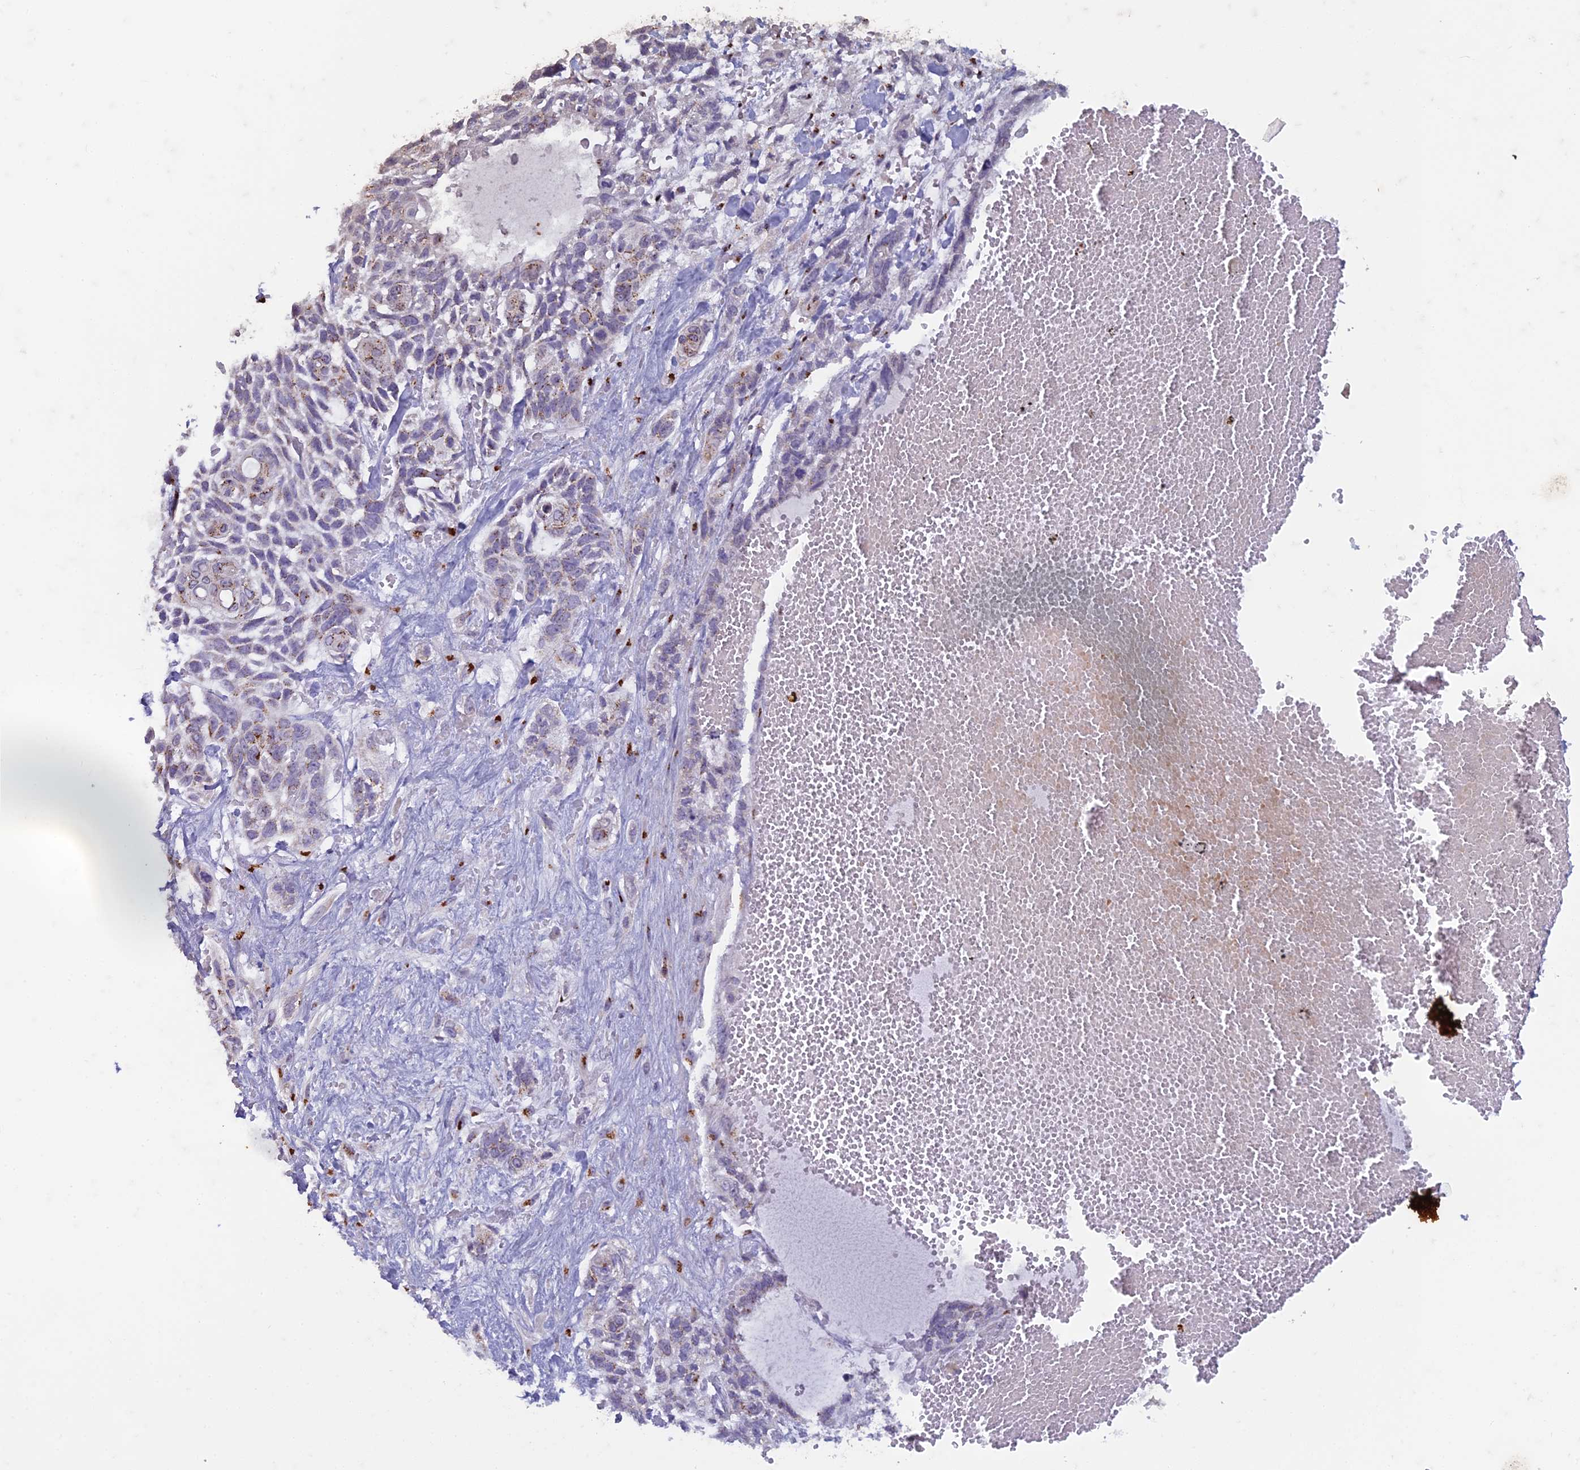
{"staining": {"intensity": "moderate", "quantity": "<25%", "location": "cytoplasmic/membranous"}, "tissue": "skin cancer", "cell_type": "Tumor cells", "image_type": "cancer", "snomed": [{"axis": "morphology", "description": "Basal cell carcinoma"}, {"axis": "topography", "description": "Skin"}], "caption": "Immunohistochemical staining of skin cancer (basal cell carcinoma) reveals low levels of moderate cytoplasmic/membranous expression in approximately <25% of tumor cells. (brown staining indicates protein expression, while blue staining denotes nuclei).", "gene": "FAM3C", "patient": {"sex": "male", "age": 88}}